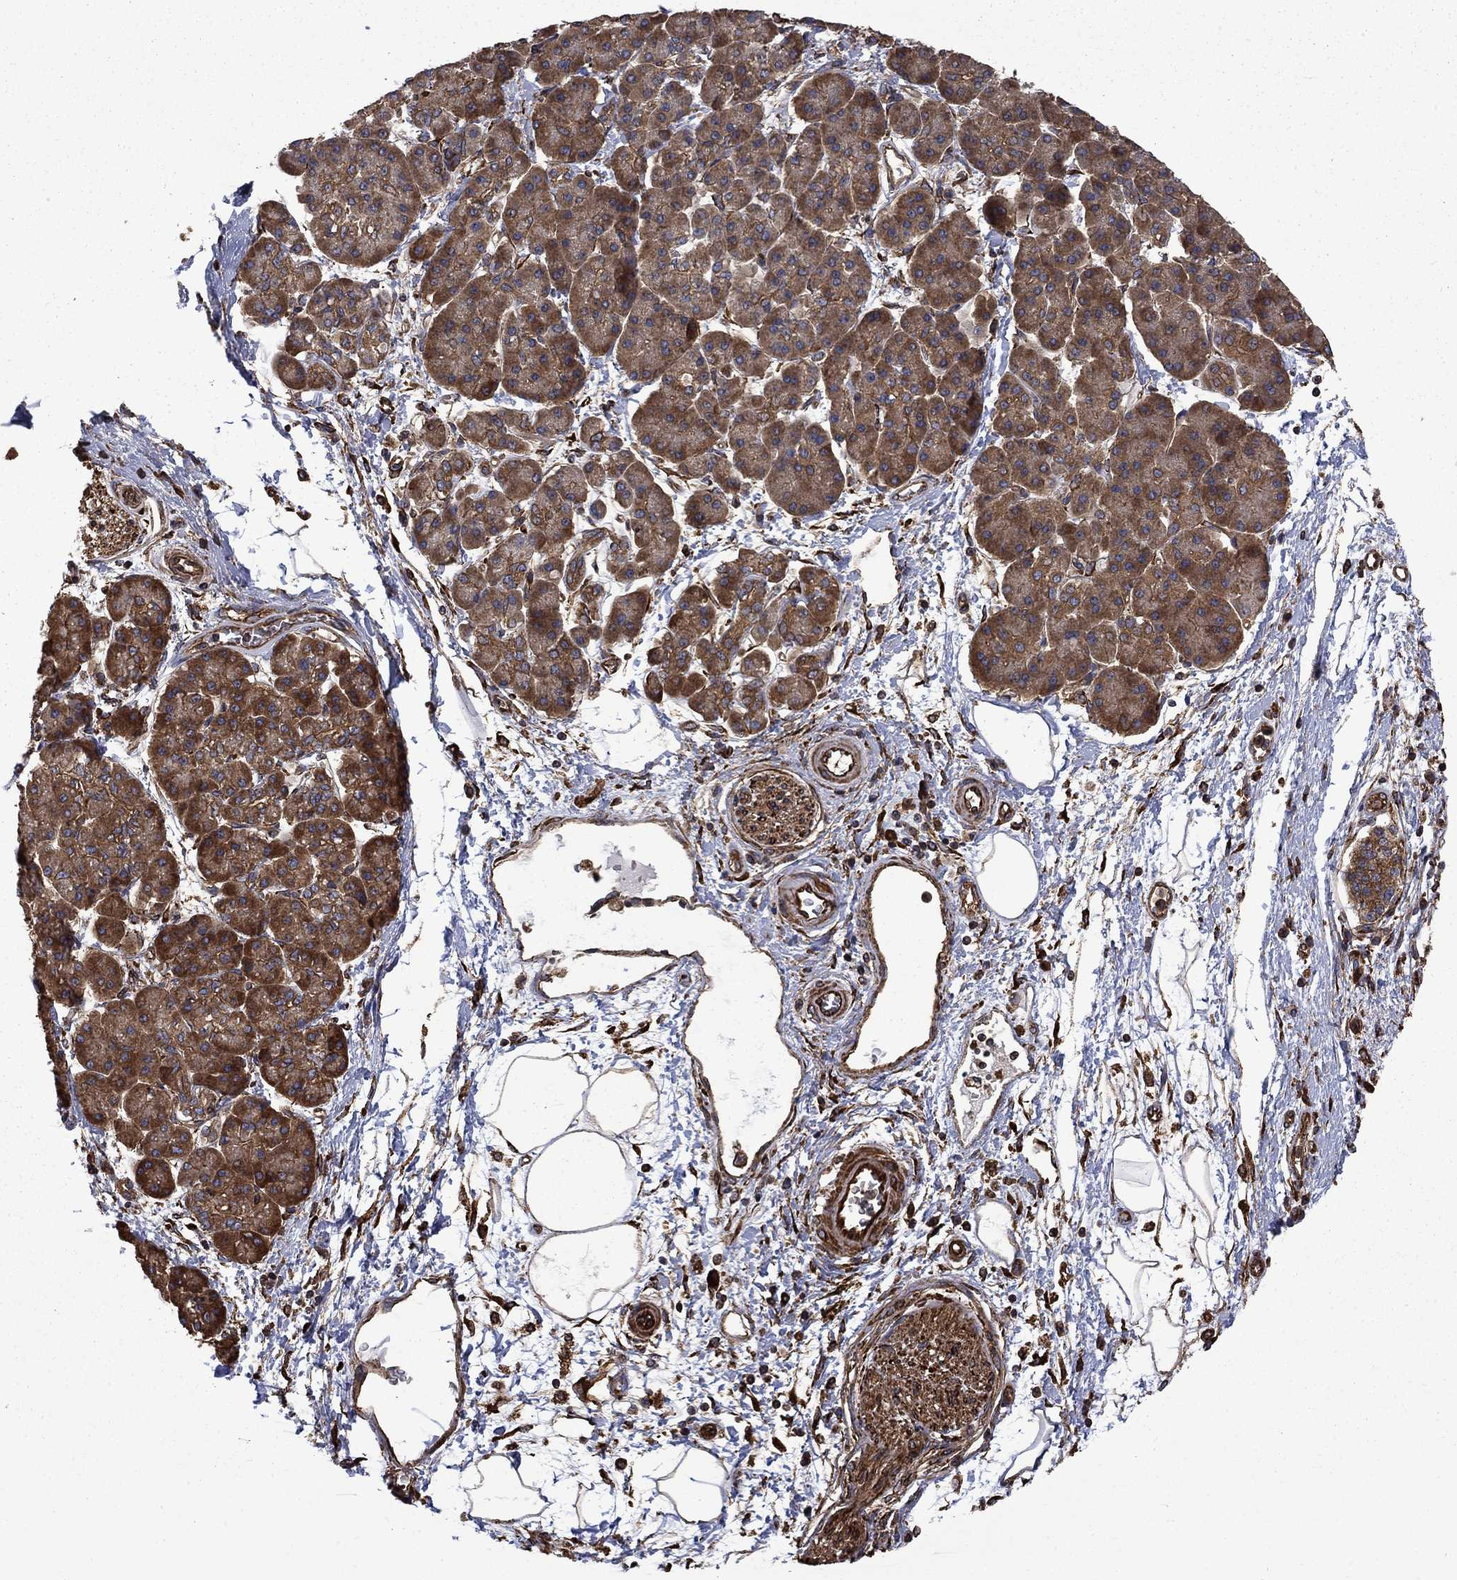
{"staining": {"intensity": "strong", "quantity": ">75%", "location": "cytoplasmic/membranous"}, "tissue": "pancreatic cancer", "cell_type": "Tumor cells", "image_type": "cancer", "snomed": [{"axis": "morphology", "description": "Adenocarcinoma, NOS"}, {"axis": "topography", "description": "Pancreas"}], "caption": "Brown immunohistochemical staining in human pancreatic adenocarcinoma reveals strong cytoplasmic/membranous positivity in about >75% of tumor cells. The staining was performed using DAB to visualize the protein expression in brown, while the nuclei were stained in blue with hematoxylin (Magnification: 20x).", "gene": "CUTC", "patient": {"sex": "female", "age": 73}}